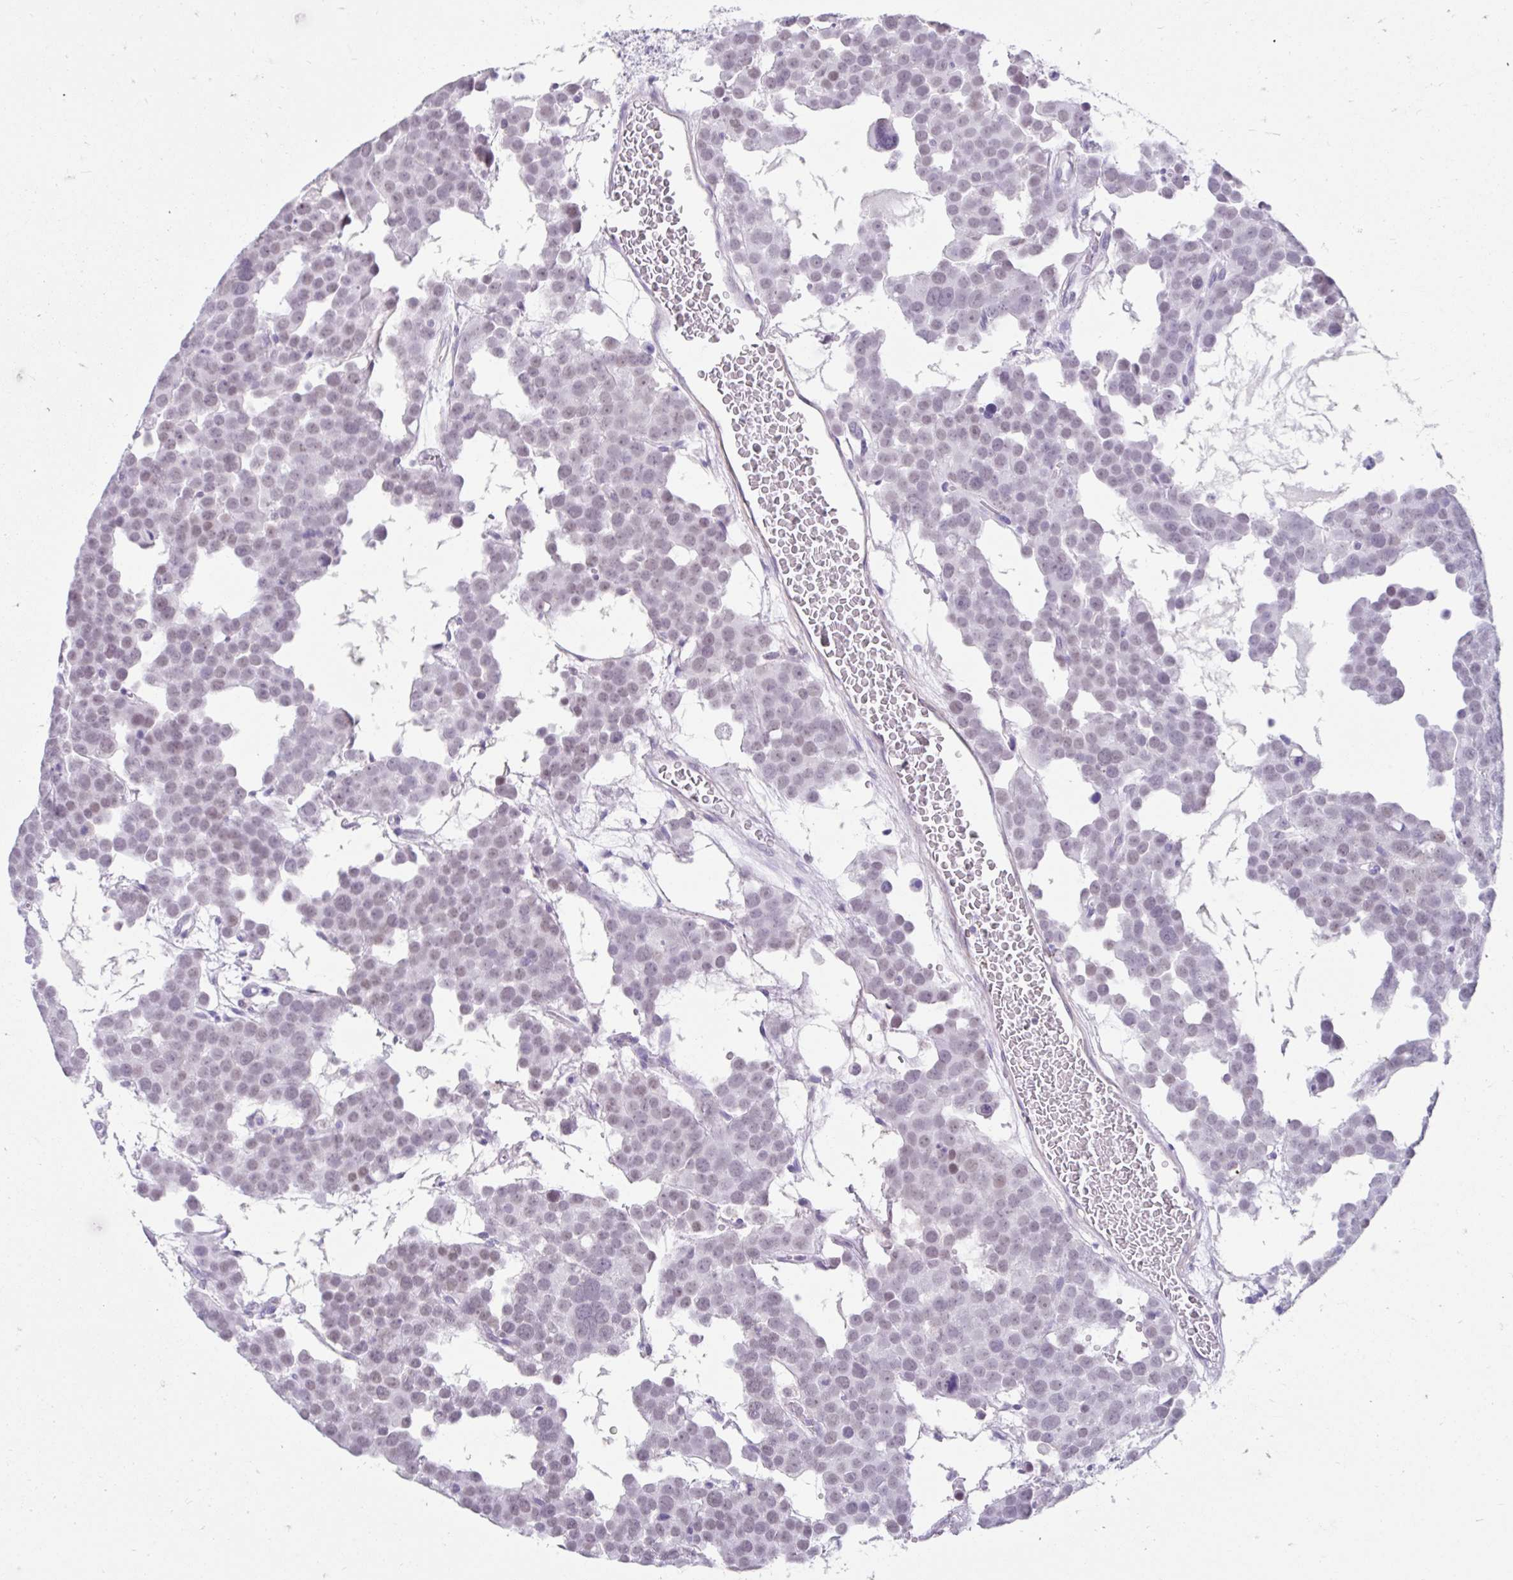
{"staining": {"intensity": "weak", "quantity": "25%-75%", "location": "nuclear"}, "tissue": "testis cancer", "cell_type": "Tumor cells", "image_type": "cancer", "snomed": [{"axis": "morphology", "description": "Seminoma, NOS"}, {"axis": "topography", "description": "Testis"}], "caption": "Protein expression analysis of human testis cancer reveals weak nuclear staining in about 25%-75% of tumor cells.", "gene": "DCAF17", "patient": {"sex": "male", "age": 71}}